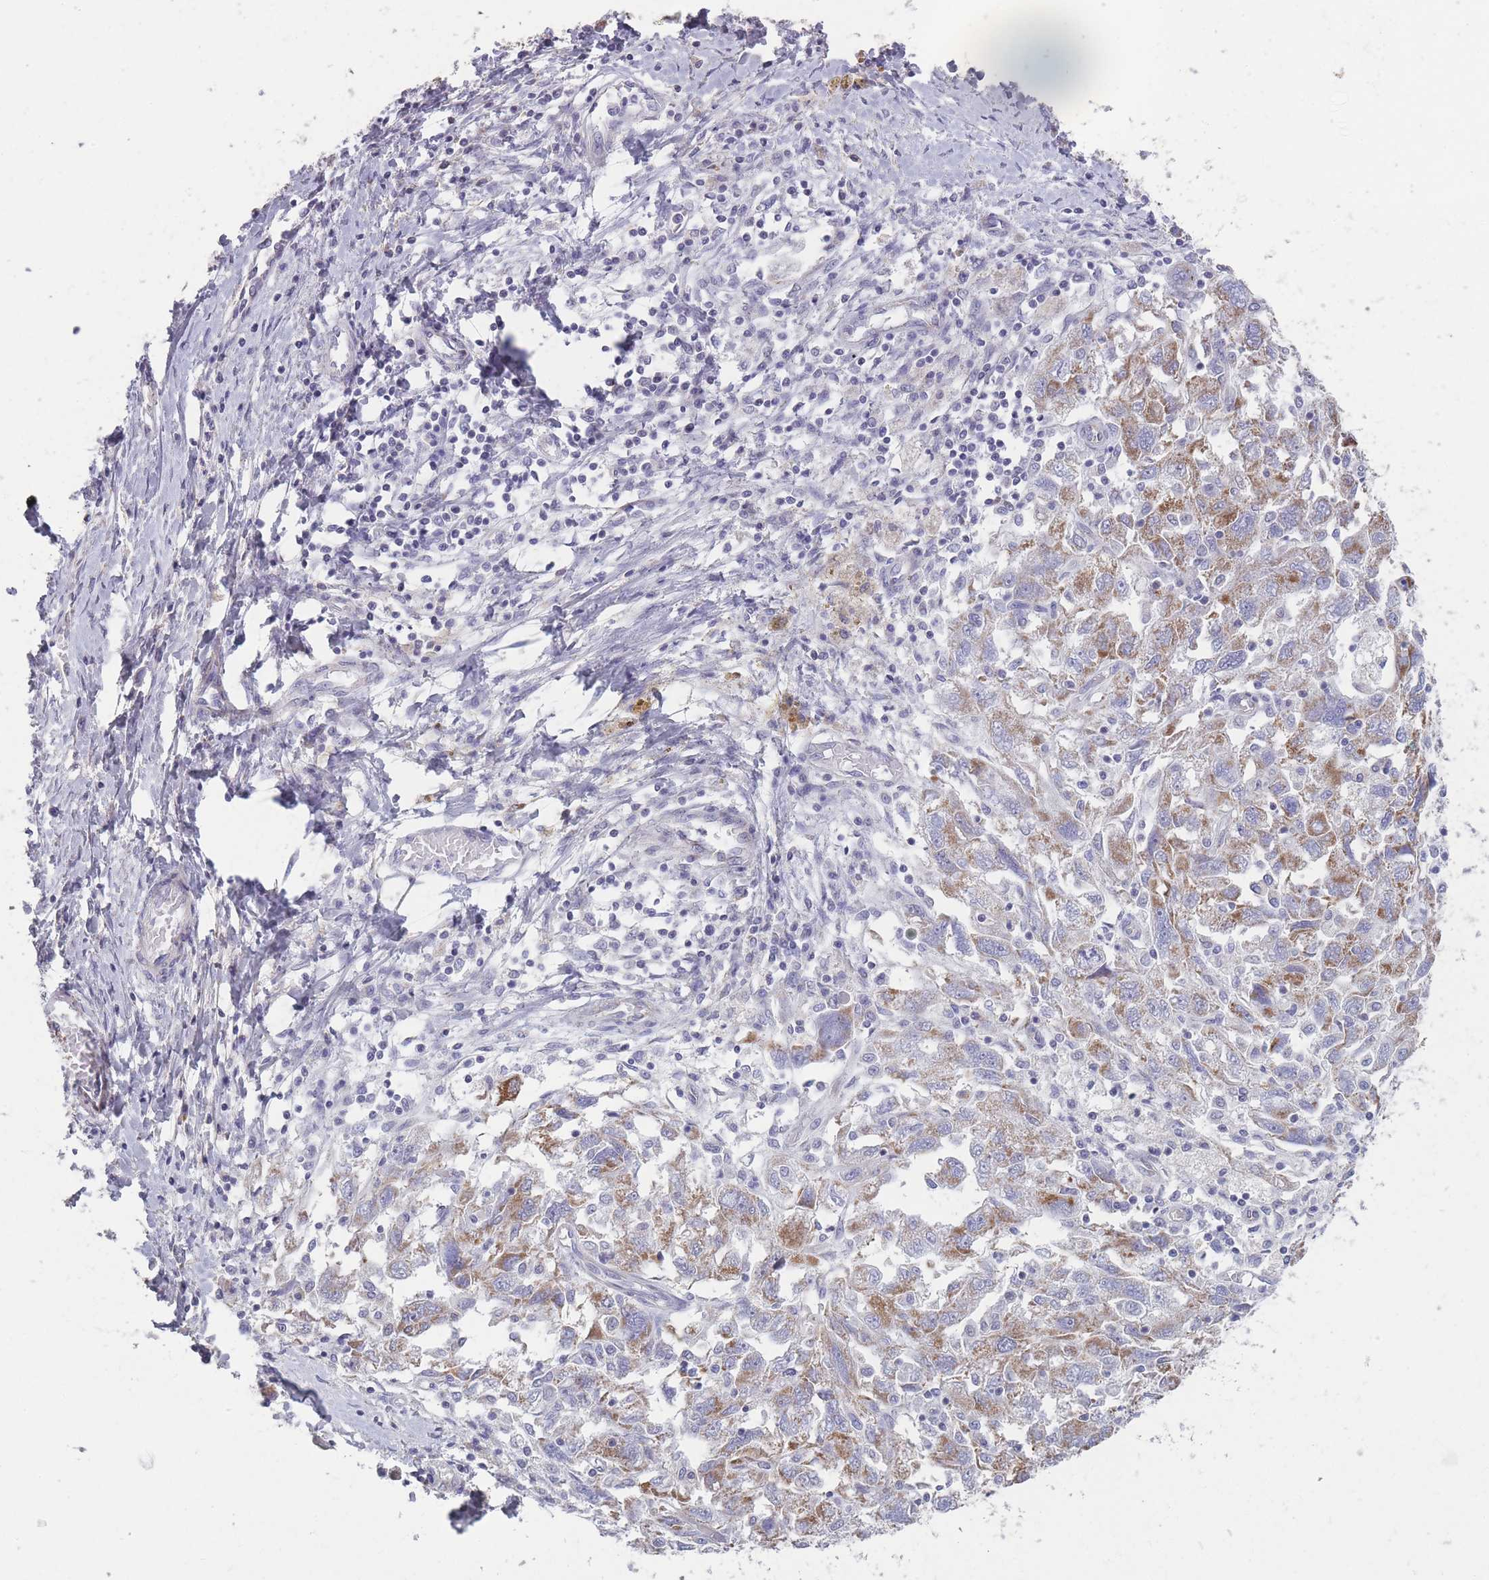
{"staining": {"intensity": "moderate", "quantity": ">75%", "location": "cytoplasmic/membranous"}, "tissue": "ovarian cancer", "cell_type": "Tumor cells", "image_type": "cancer", "snomed": [{"axis": "morphology", "description": "Carcinoma, NOS"}, {"axis": "morphology", "description": "Cystadenocarcinoma, serous, NOS"}, {"axis": "topography", "description": "Ovary"}], "caption": "The micrograph reveals a brown stain indicating the presence of a protein in the cytoplasmic/membranous of tumor cells in serous cystadenocarcinoma (ovarian). (DAB IHC with brightfield microscopy, high magnification).", "gene": "ZBTB24", "patient": {"sex": "female", "age": 69}}